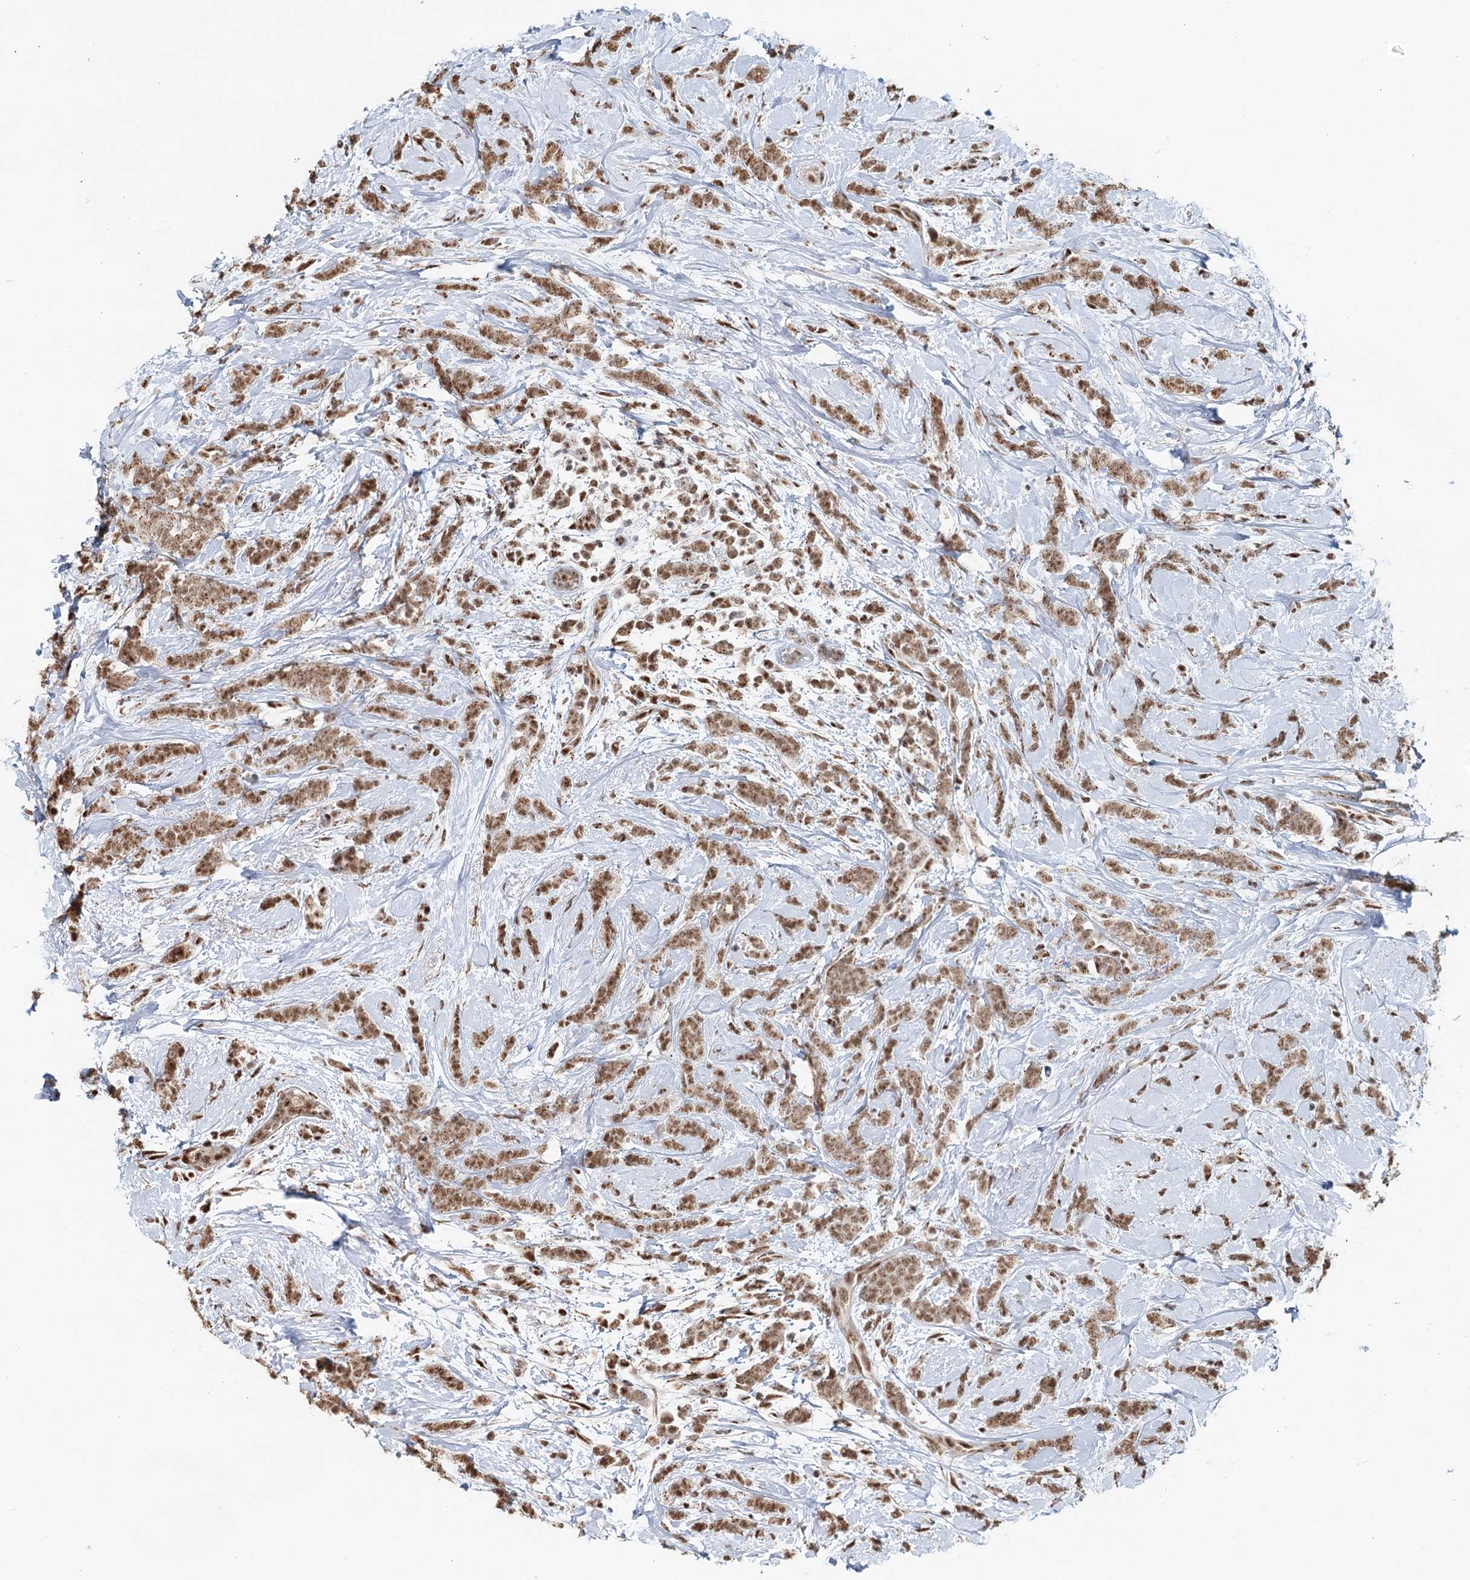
{"staining": {"intensity": "moderate", "quantity": ">75%", "location": "cytoplasmic/membranous,nuclear"}, "tissue": "breast cancer", "cell_type": "Tumor cells", "image_type": "cancer", "snomed": [{"axis": "morphology", "description": "Lobular carcinoma"}, {"axis": "topography", "description": "Breast"}], "caption": "Breast cancer (lobular carcinoma) stained with immunohistochemistry (IHC) demonstrates moderate cytoplasmic/membranous and nuclear expression in about >75% of tumor cells.", "gene": "GPALPP1", "patient": {"sex": "female", "age": 58}}